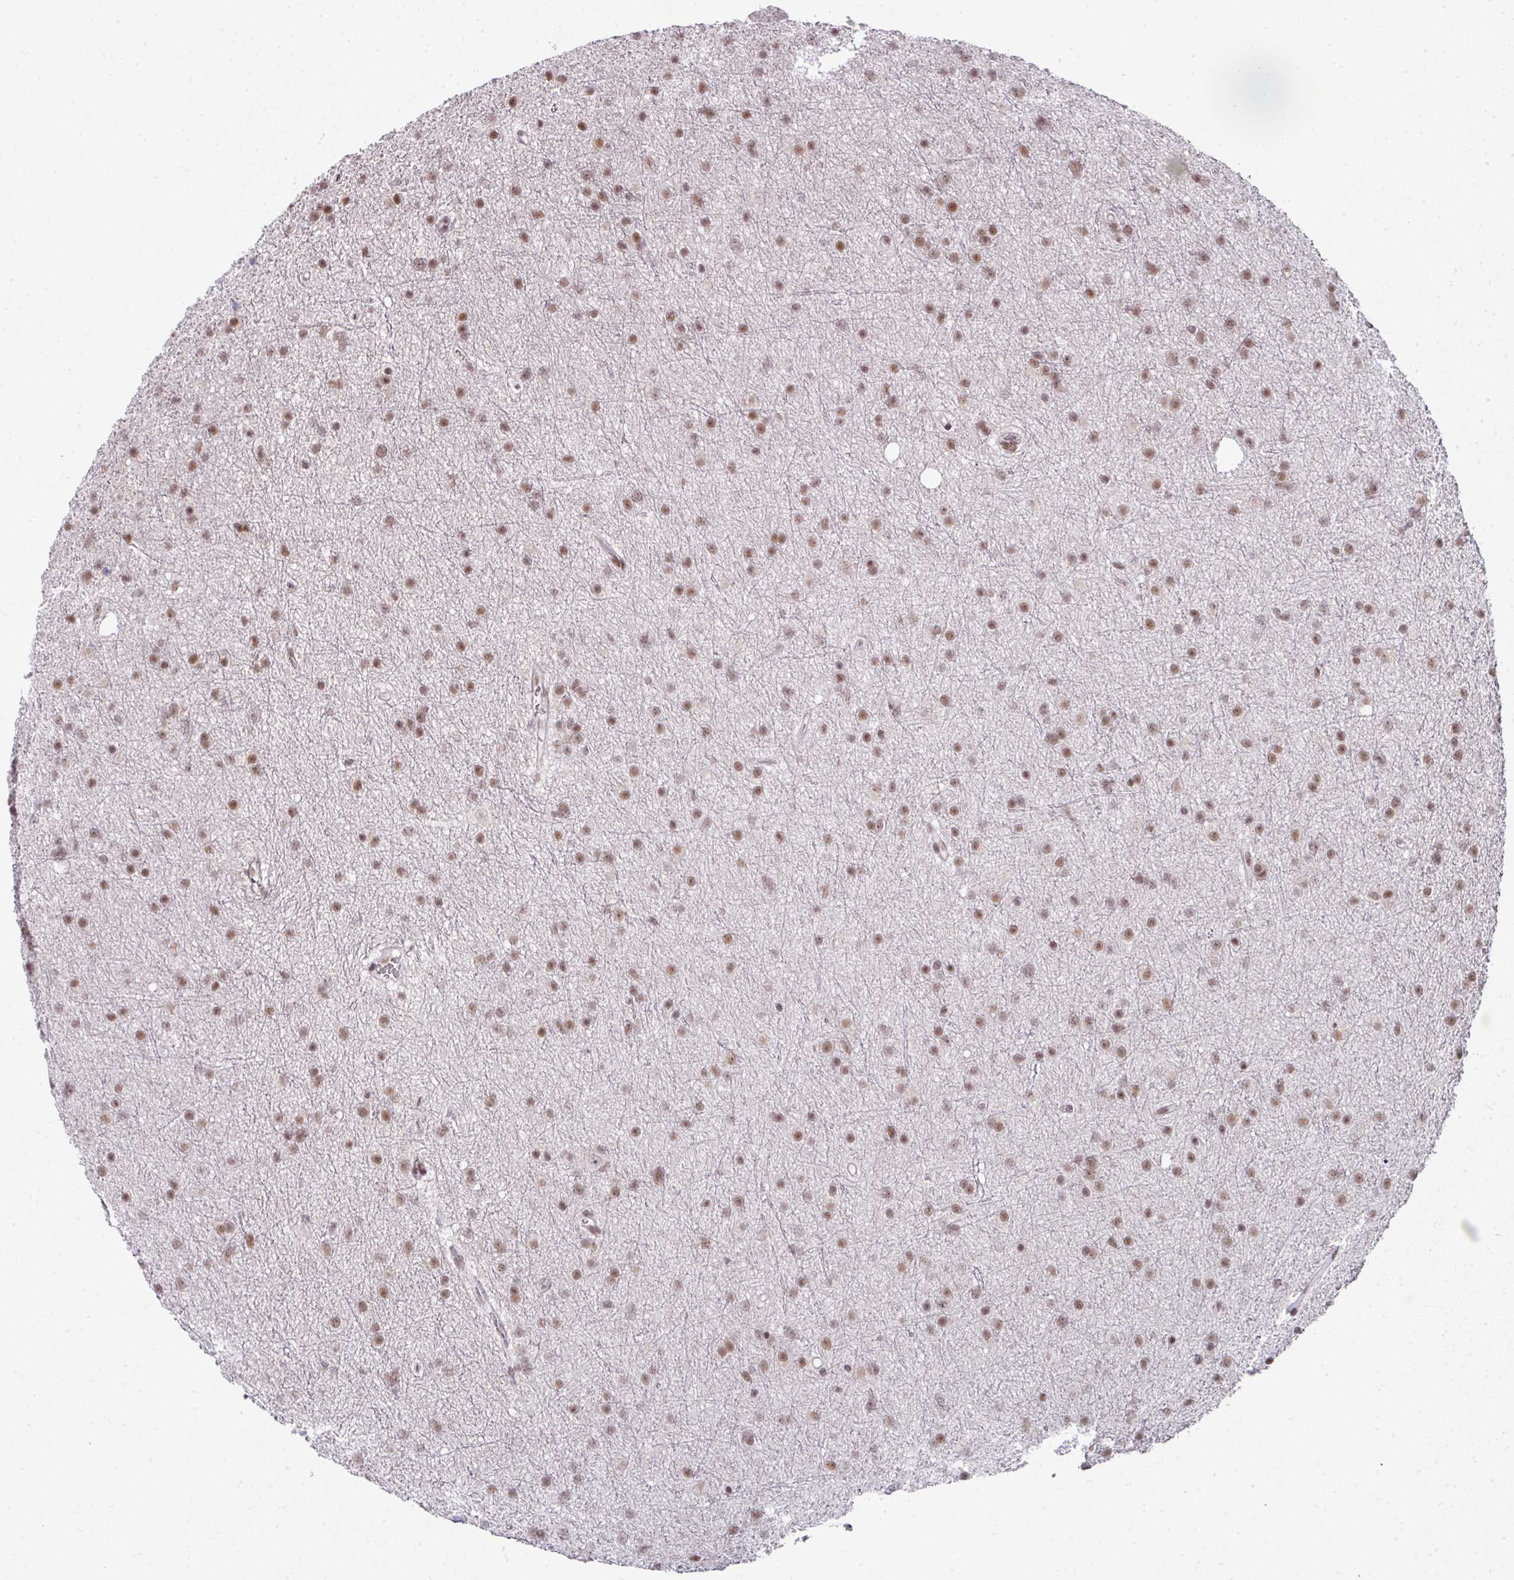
{"staining": {"intensity": "moderate", "quantity": ">75%", "location": "nuclear"}, "tissue": "glioma", "cell_type": "Tumor cells", "image_type": "cancer", "snomed": [{"axis": "morphology", "description": "Glioma, malignant, Low grade"}, {"axis": "topography", "description": "Cerebral cortex"}], "caption": "IHC staining of glioma, which shows medium levels of moderate nuclear expression in approximately >75% of tumor cells indicating moderate nuclear protein expression. The staining was performed using DAB (3,3'-diaminobenzidine) (brown) for protein detection and nuclei were counterstained in hematoxylin (blue).", "gene": "NFYA", "patient": {"sex": "female", "age": 39}}